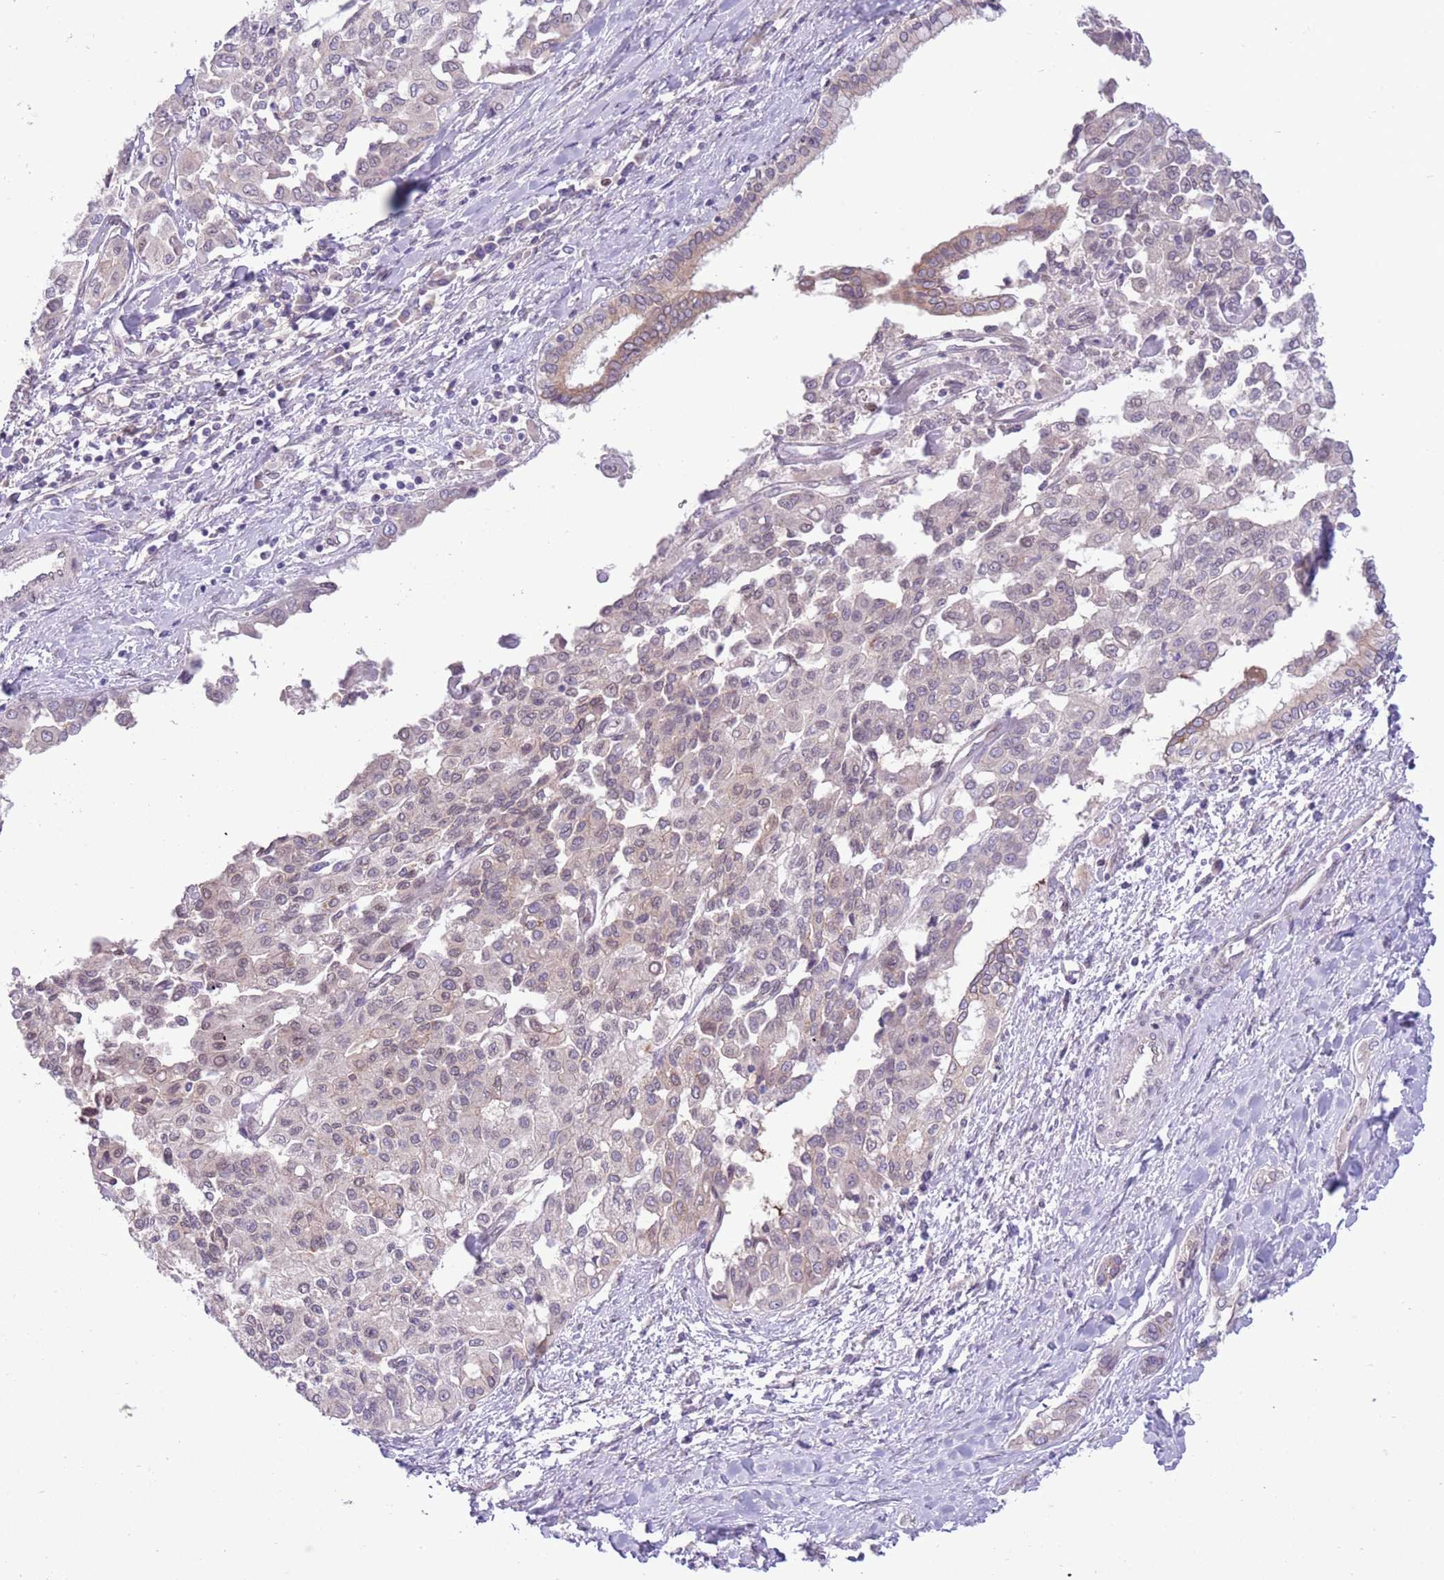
{"staining": {"intensity": "weak", "quantity": "<25%", "location": "nuclear"}, "tissue": "liver cancer", "cell_type": "Tumor cells", "image_type": "cancer", "snomed": [{"axis": "morphology", "description": "Cholangiocarcinoma"}, {"axis": "topography", "description": "Liver"}], "caption": "The image reveals no staining of tumor cells in liver cholangiocarcinoma. Brightfield microscopy of immunohistochemistry stained with DAB (3,3'-diaminobenzidine) (brown) and hematoxylin (blue), captured at high magnification.", "gene": "CCND2", "patient": {"sex": "female", "age": 77}}